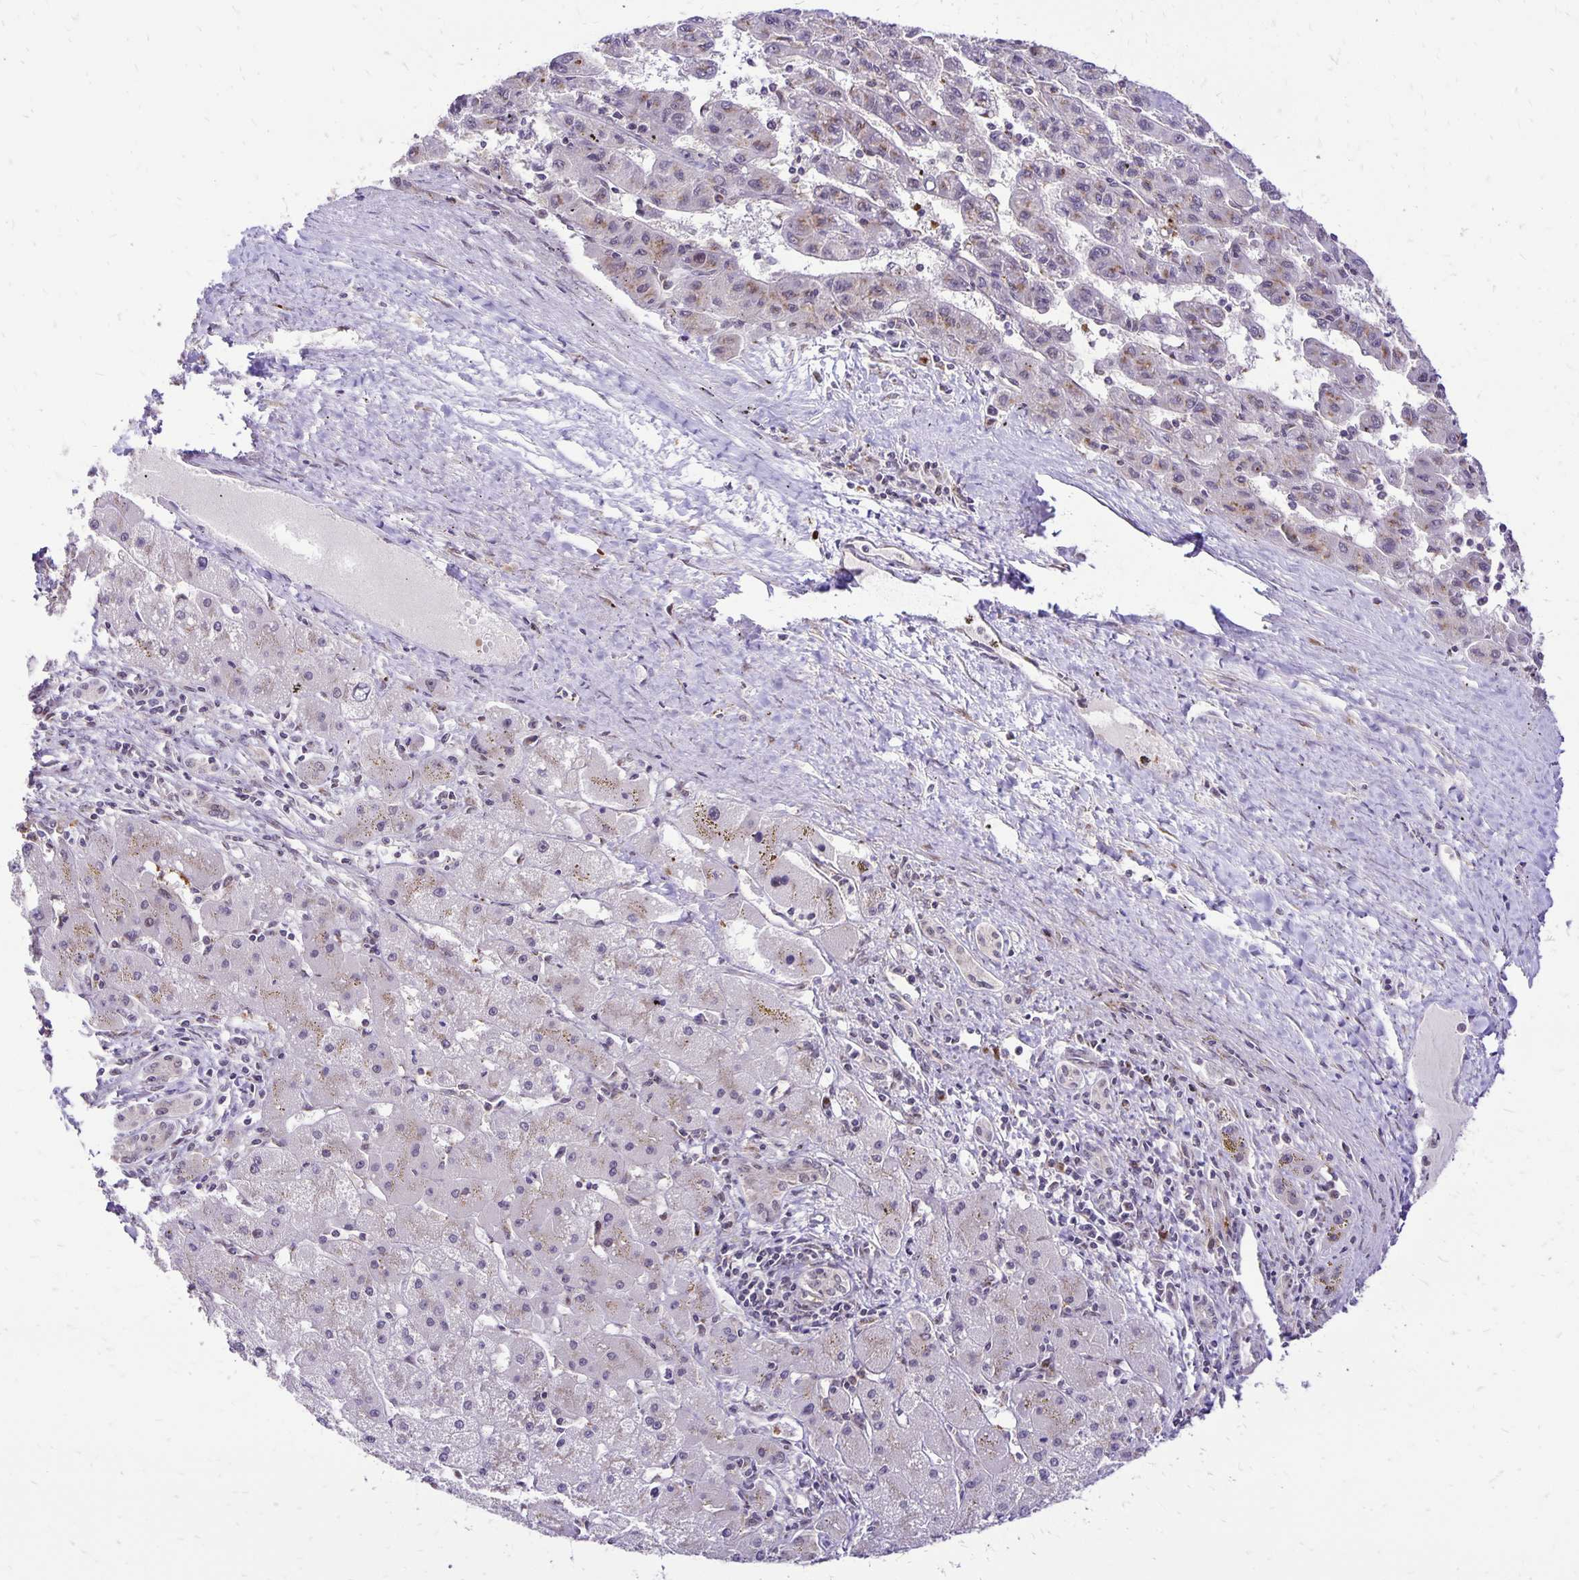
{"staining": {"intensity": "weak", "quantity": "<25%", "location": "cytoplasmic/membranous"}, "tissue": "liver cancer", "cell_type": "Tumor cells", "image_type": "cancer", "snomed": [{"axis": "morphology", "description": "Carcinoma, Hepatocellular, NOS"}, {"axis": "topography", "description": "Liver"}], "caption": "The micrograph displays no staining of tumor cells in liver hepatocellular carcinoma.", "gene": "GOLGA5", "patient": {"sex": "female", "age": 82}}